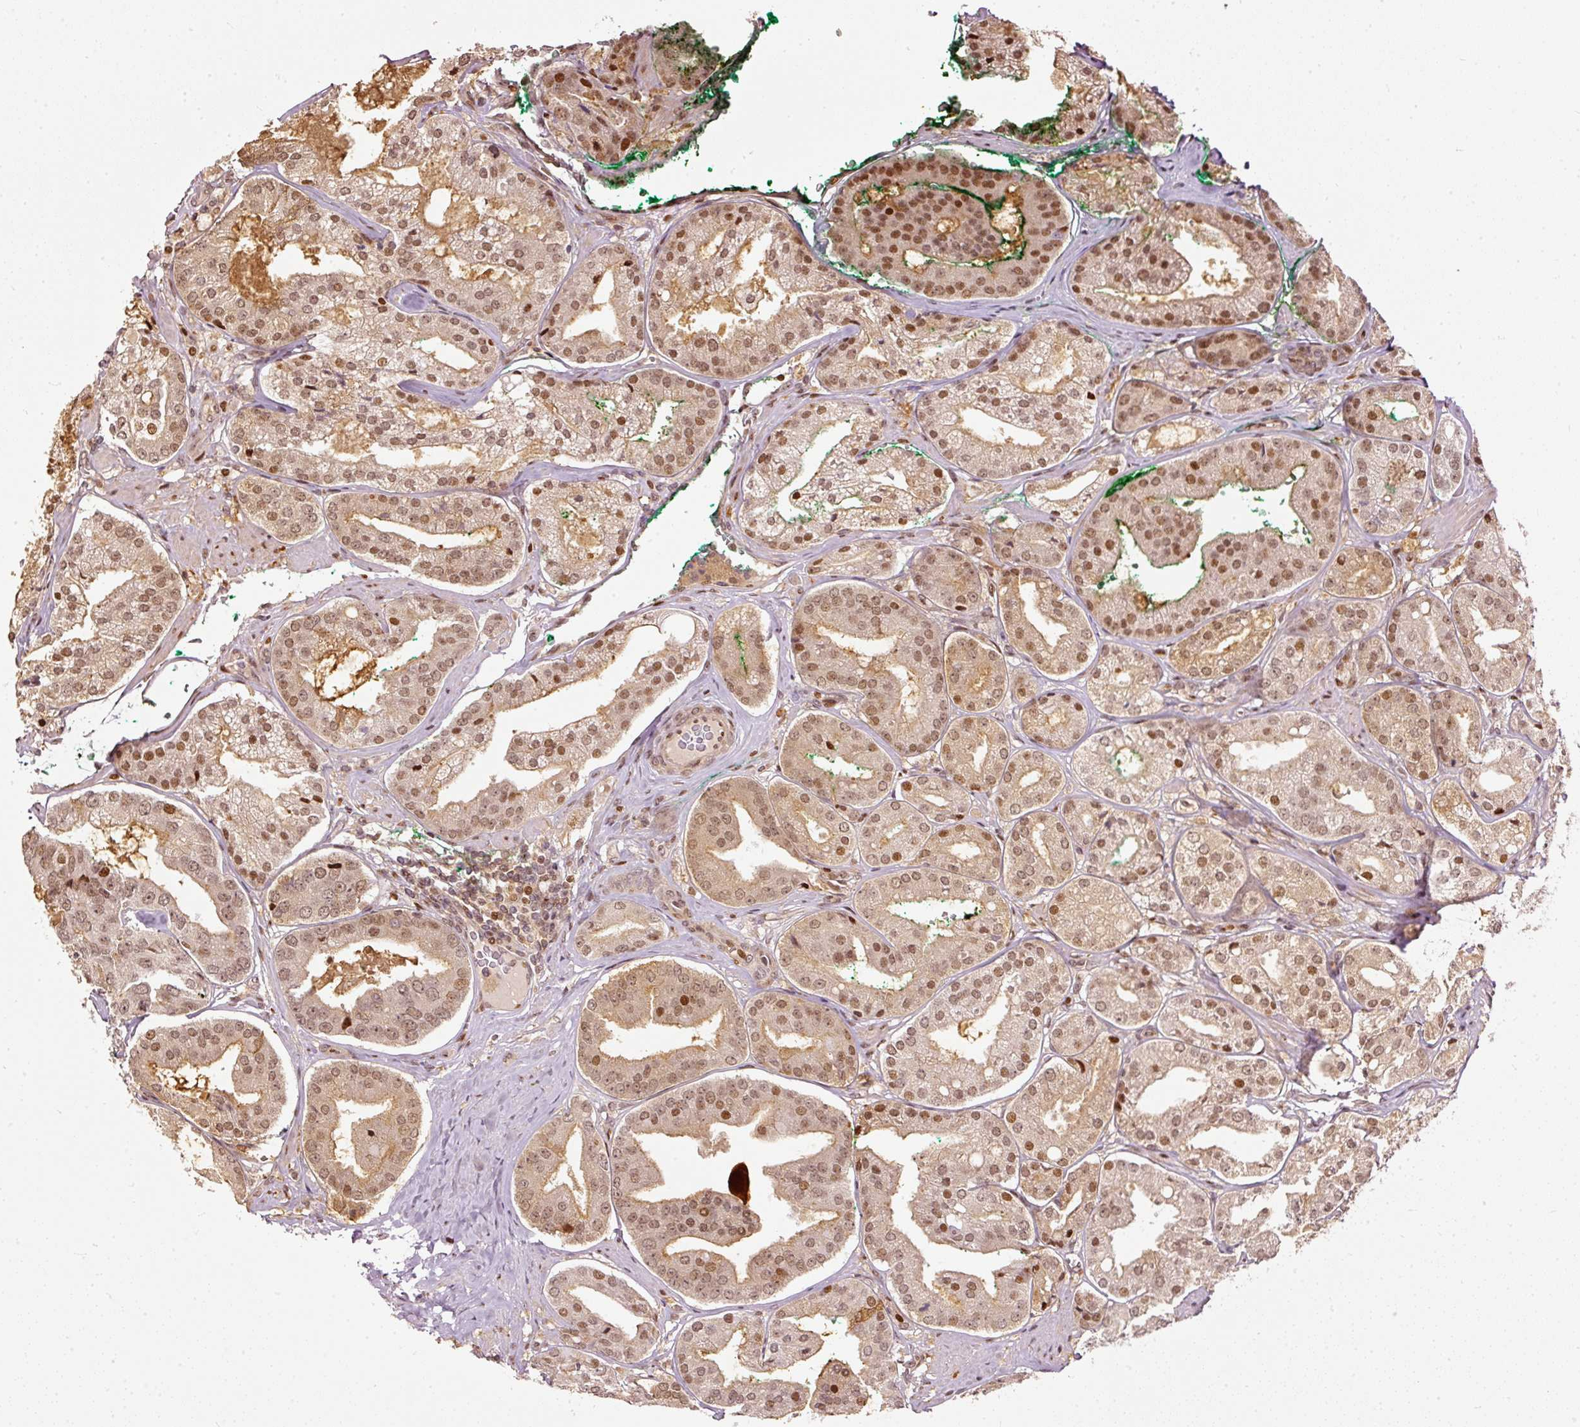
{"staining": {"intensity": "moderate", "quantity": ">75%", "location": "nuclear"}, "tissue": "prostate cancer", "cell_type": "Tumor cells", "image_type": "cancer", "snomed": [{"axis": "morphology", "description": "Adenocarcinoma, High grade"}, {"axis": "topography", "description": "Prostate"}], "caption": "Human prostate cancer stained with a brown dye demonstrates moderate nuclear positive positivity in approximately >75% of tumor cells.", "gene": "ZNF778", "patient": {"sex": "male", "age": 63}}